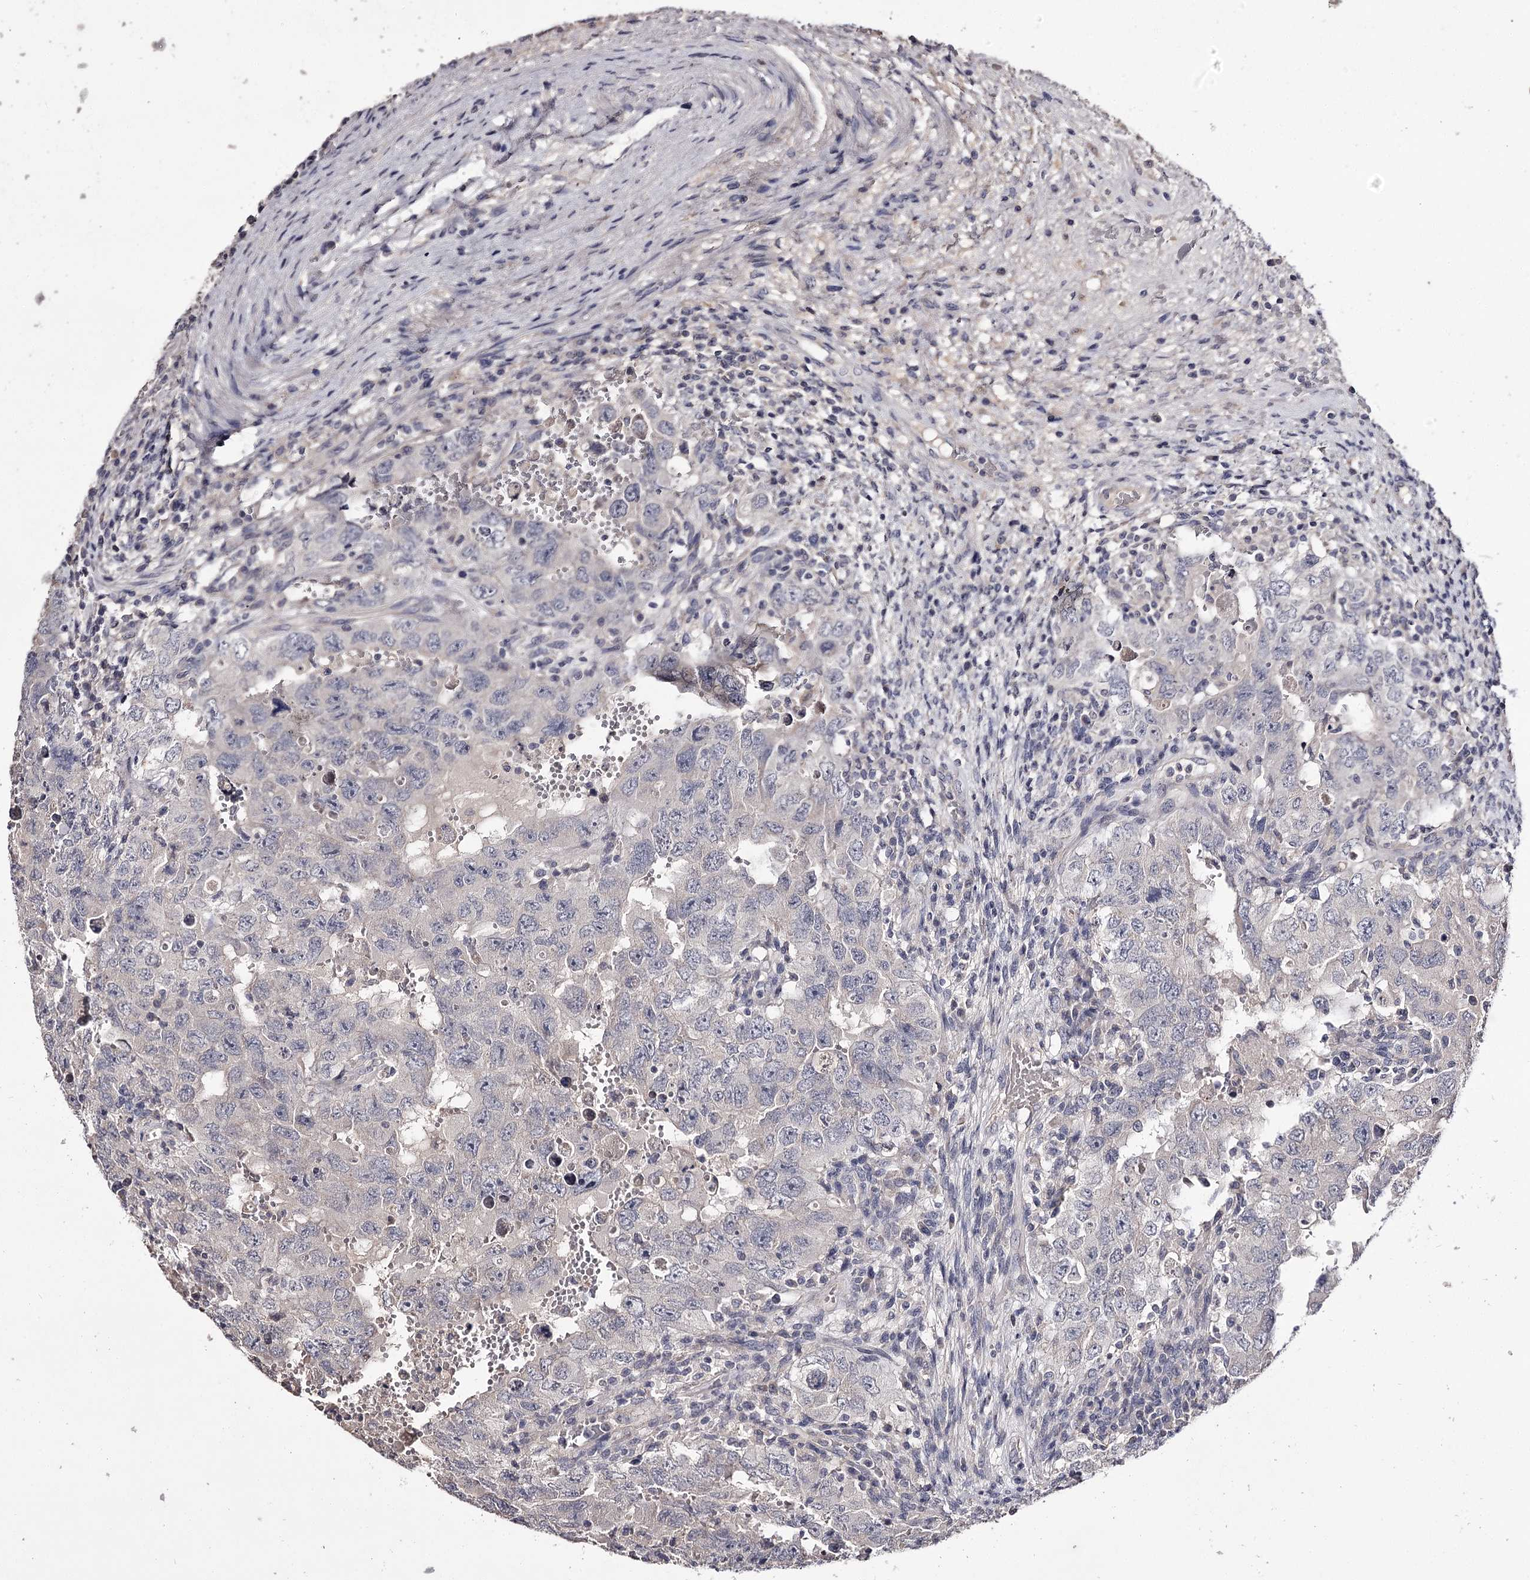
{"staining": {"intensity": "negative", "quantity": "none", "location": "none"}, "tissue": "testis cancer", "cell_type": "Tumor cells", "image_type": "cancer", "snomed": [{"axis": "morphology", "description": "Carcinoma, Embryonal, NOS"}, {"axis": "topography", "description": "Testis"}], "caption": "A high-resolution micrograph shows immunohistochemistry (IHC) staining of testis cancer (embryonal carcinoma), which demonstrates no significant expression in tumor cells. The staining is performed using DAB (3,3'-diaminobenzidine) brown chromogen with nuclei counter-stained in using hematoxylin.", "gene": "PRM2", "patient": {"sex": "male", "age": 26}}